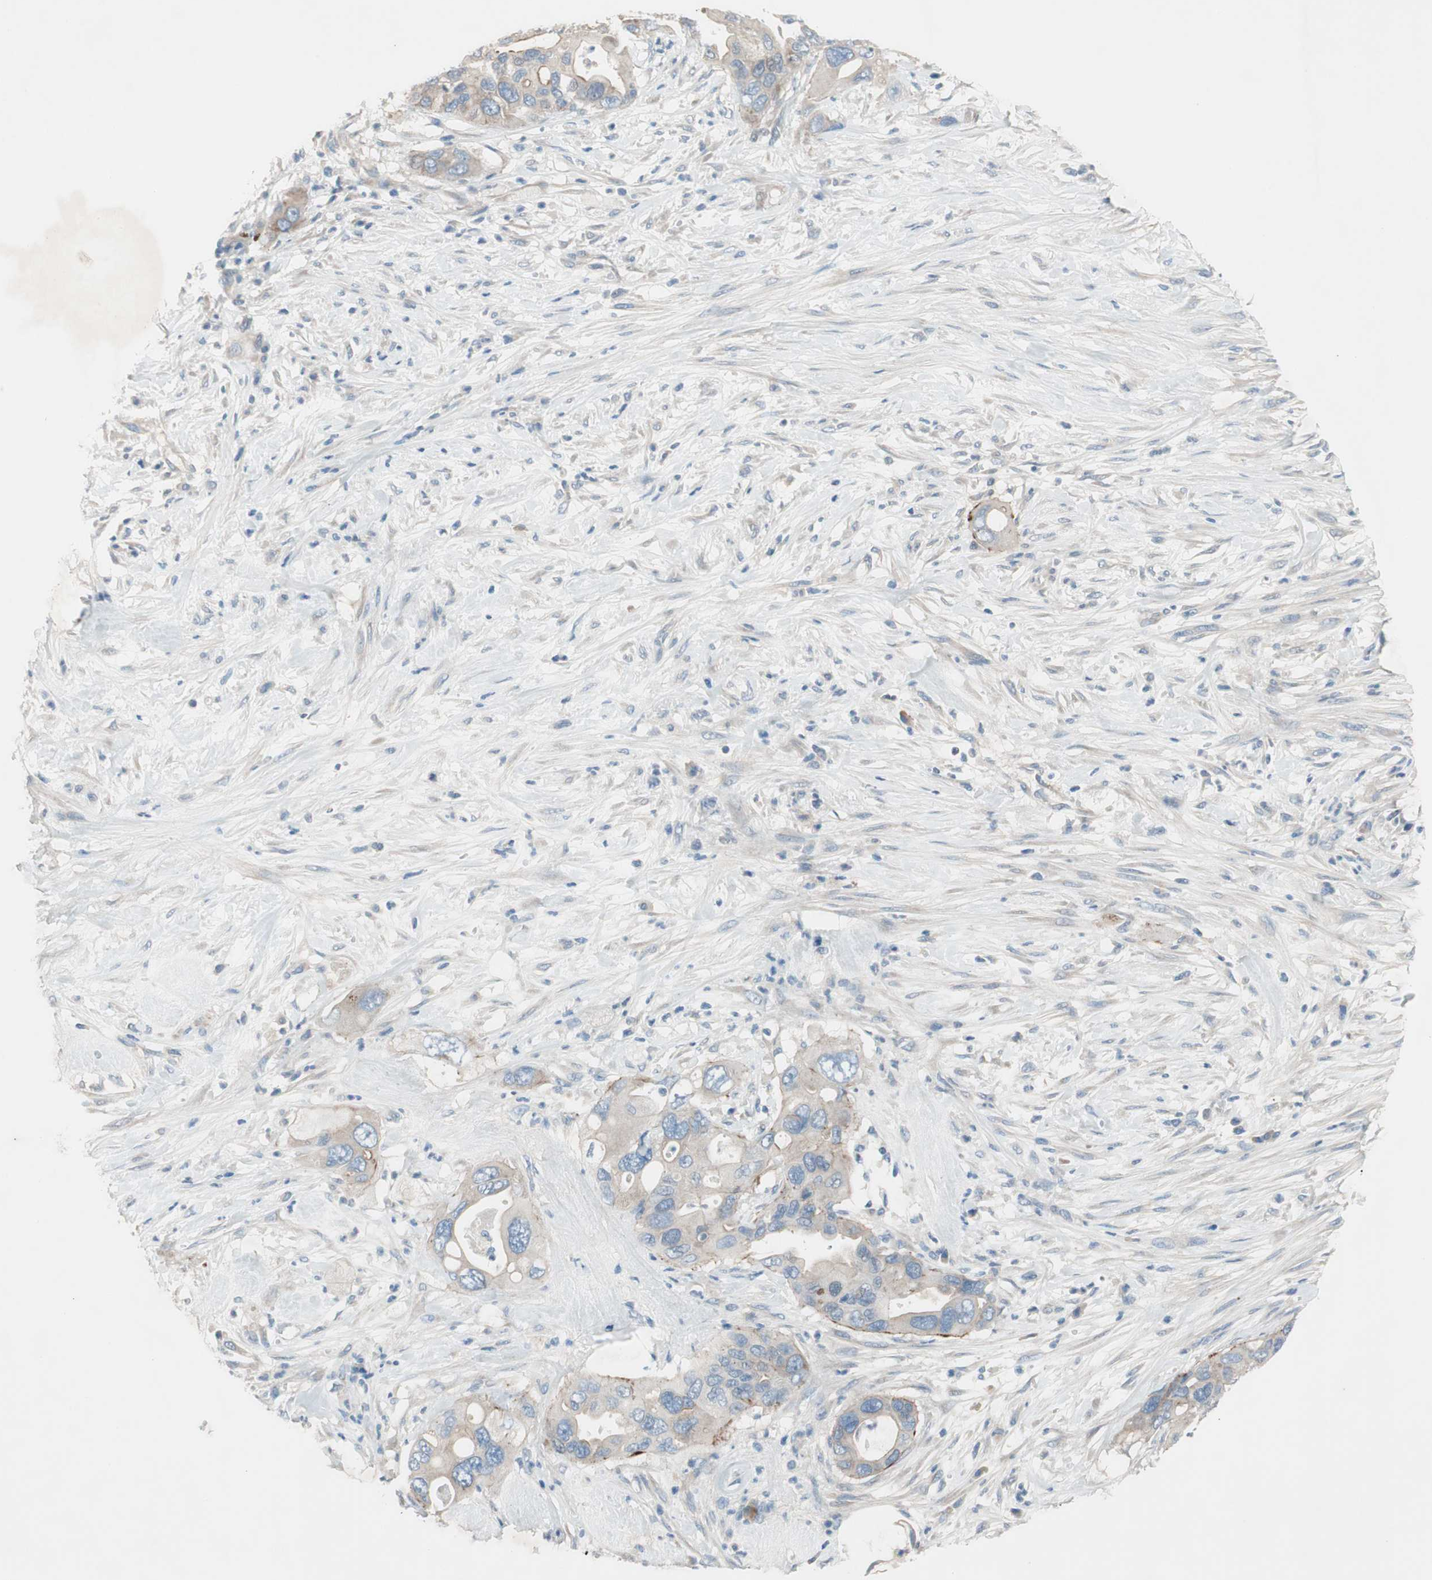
{"staining": {"intensity": "weak", "quantity": "25%-75%", "location": "cytoplasmic/membranous"}, "tissue": "pancreatic cancer", "cell_type": "Tumor cells", "image_type": "cancer", "snomed": [{"axis": "morphology", "description": "Adenocarcinoma, NOS"}, {"axis": "topography", "description": "Pancreas"}], "caption": "The micrograph exhibits immunohistochemical staining of pancreatic adenocarcinoma. There is weak cytoplasmic/membranous staining is identified in about 25%-75% of tumor cells.", "gene": "PRRG4", "patient": {"sex": "female", "age": 71}}